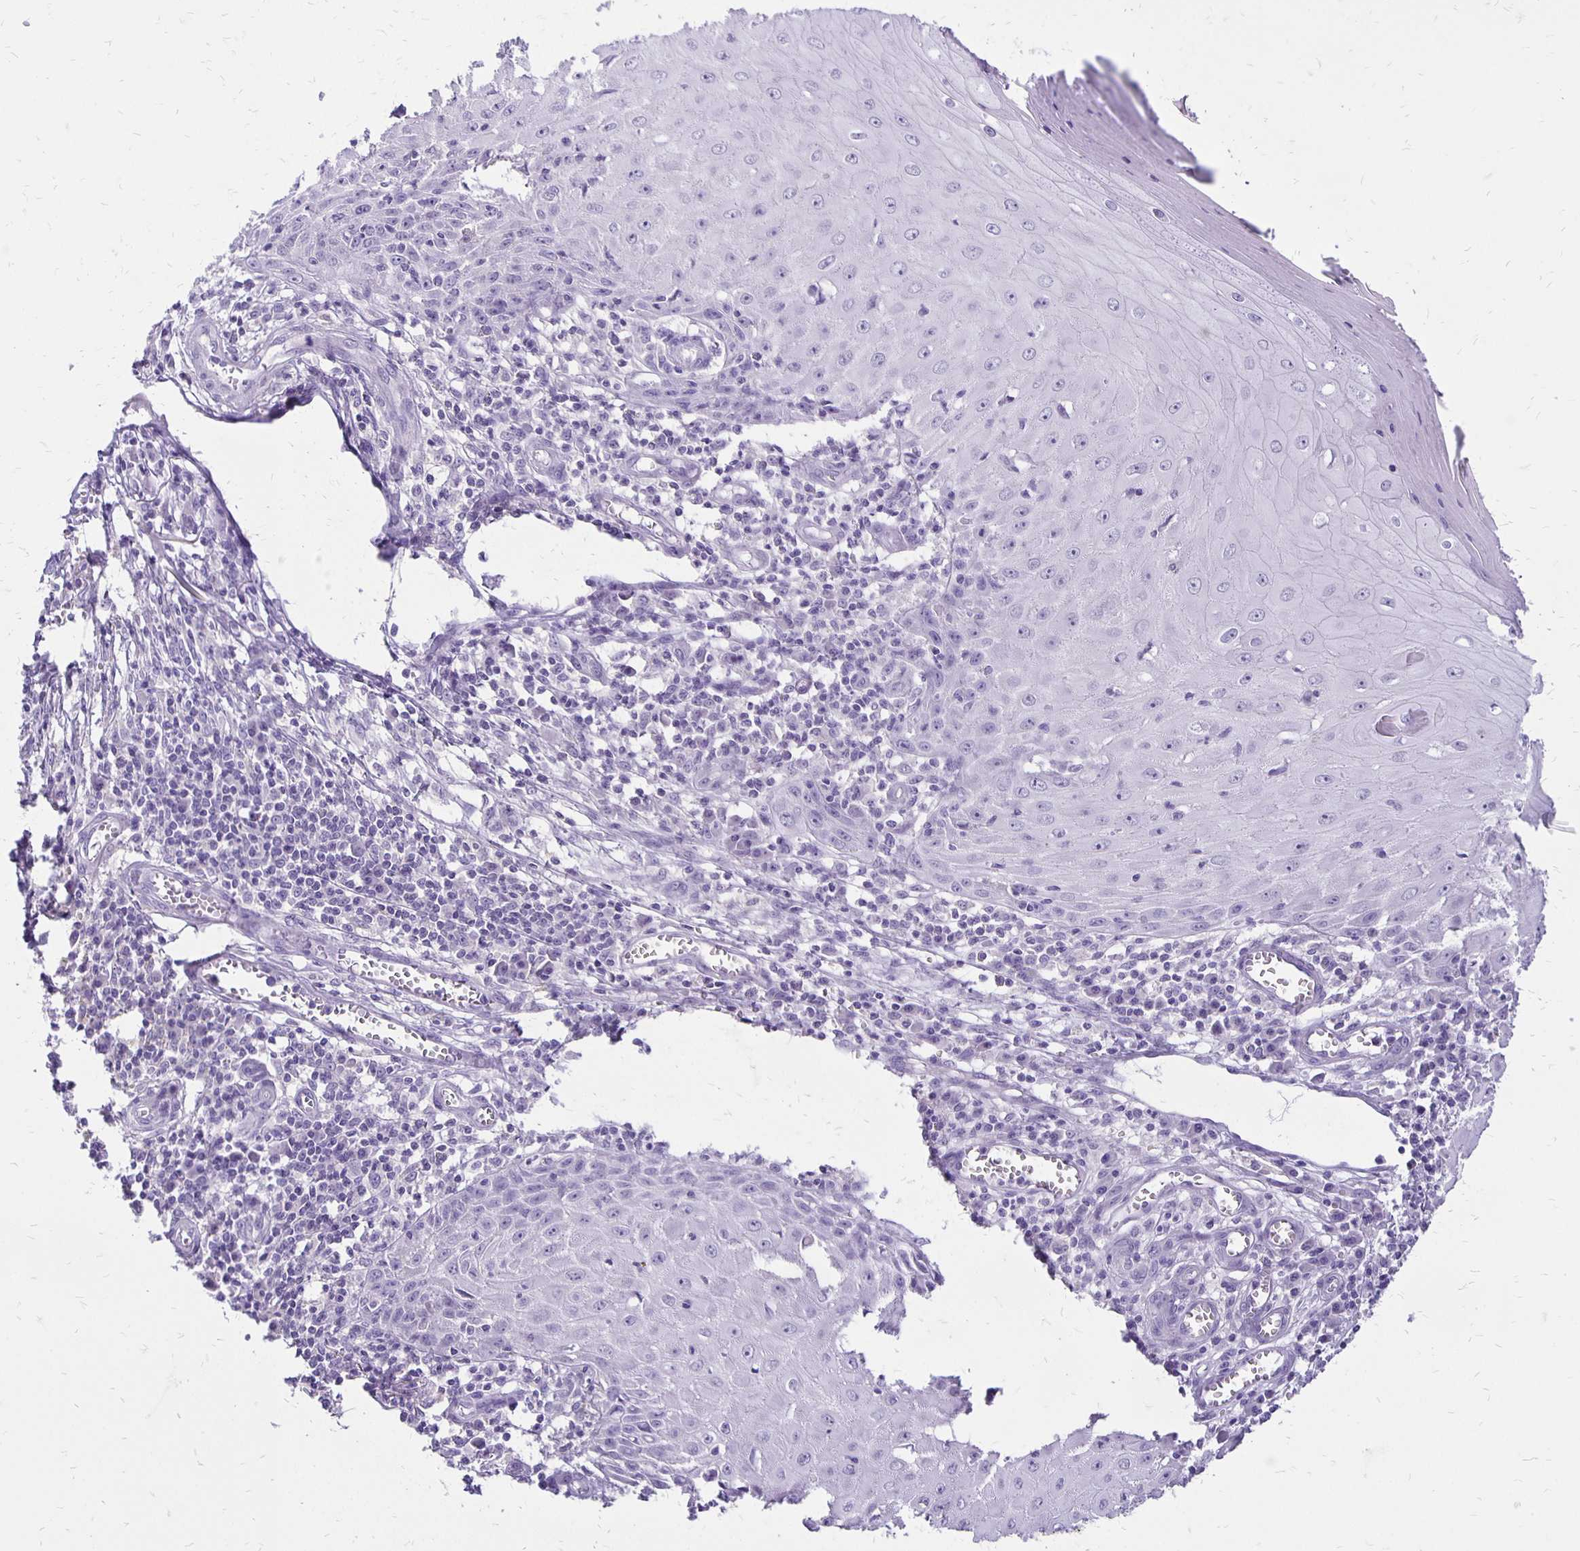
{"staining": {"intensity": "negative", "quantity": "none", "location": "none"}, "tissue": "skin cancer", "cell_type": "Tumor cells", "image_type": "cancer", "snomed": [{"axis": "morphology", "description": "Squamous cell carcinoma, NOS"}, {"axis": "topography", "description": "Skin"}], "caption": "This is an IHC micrograph of skin squamous cell carcinoma. There is no expression in tumor cells.", "gene": "ANKRD45", "patient": {"sex": "female", "age": 73}}